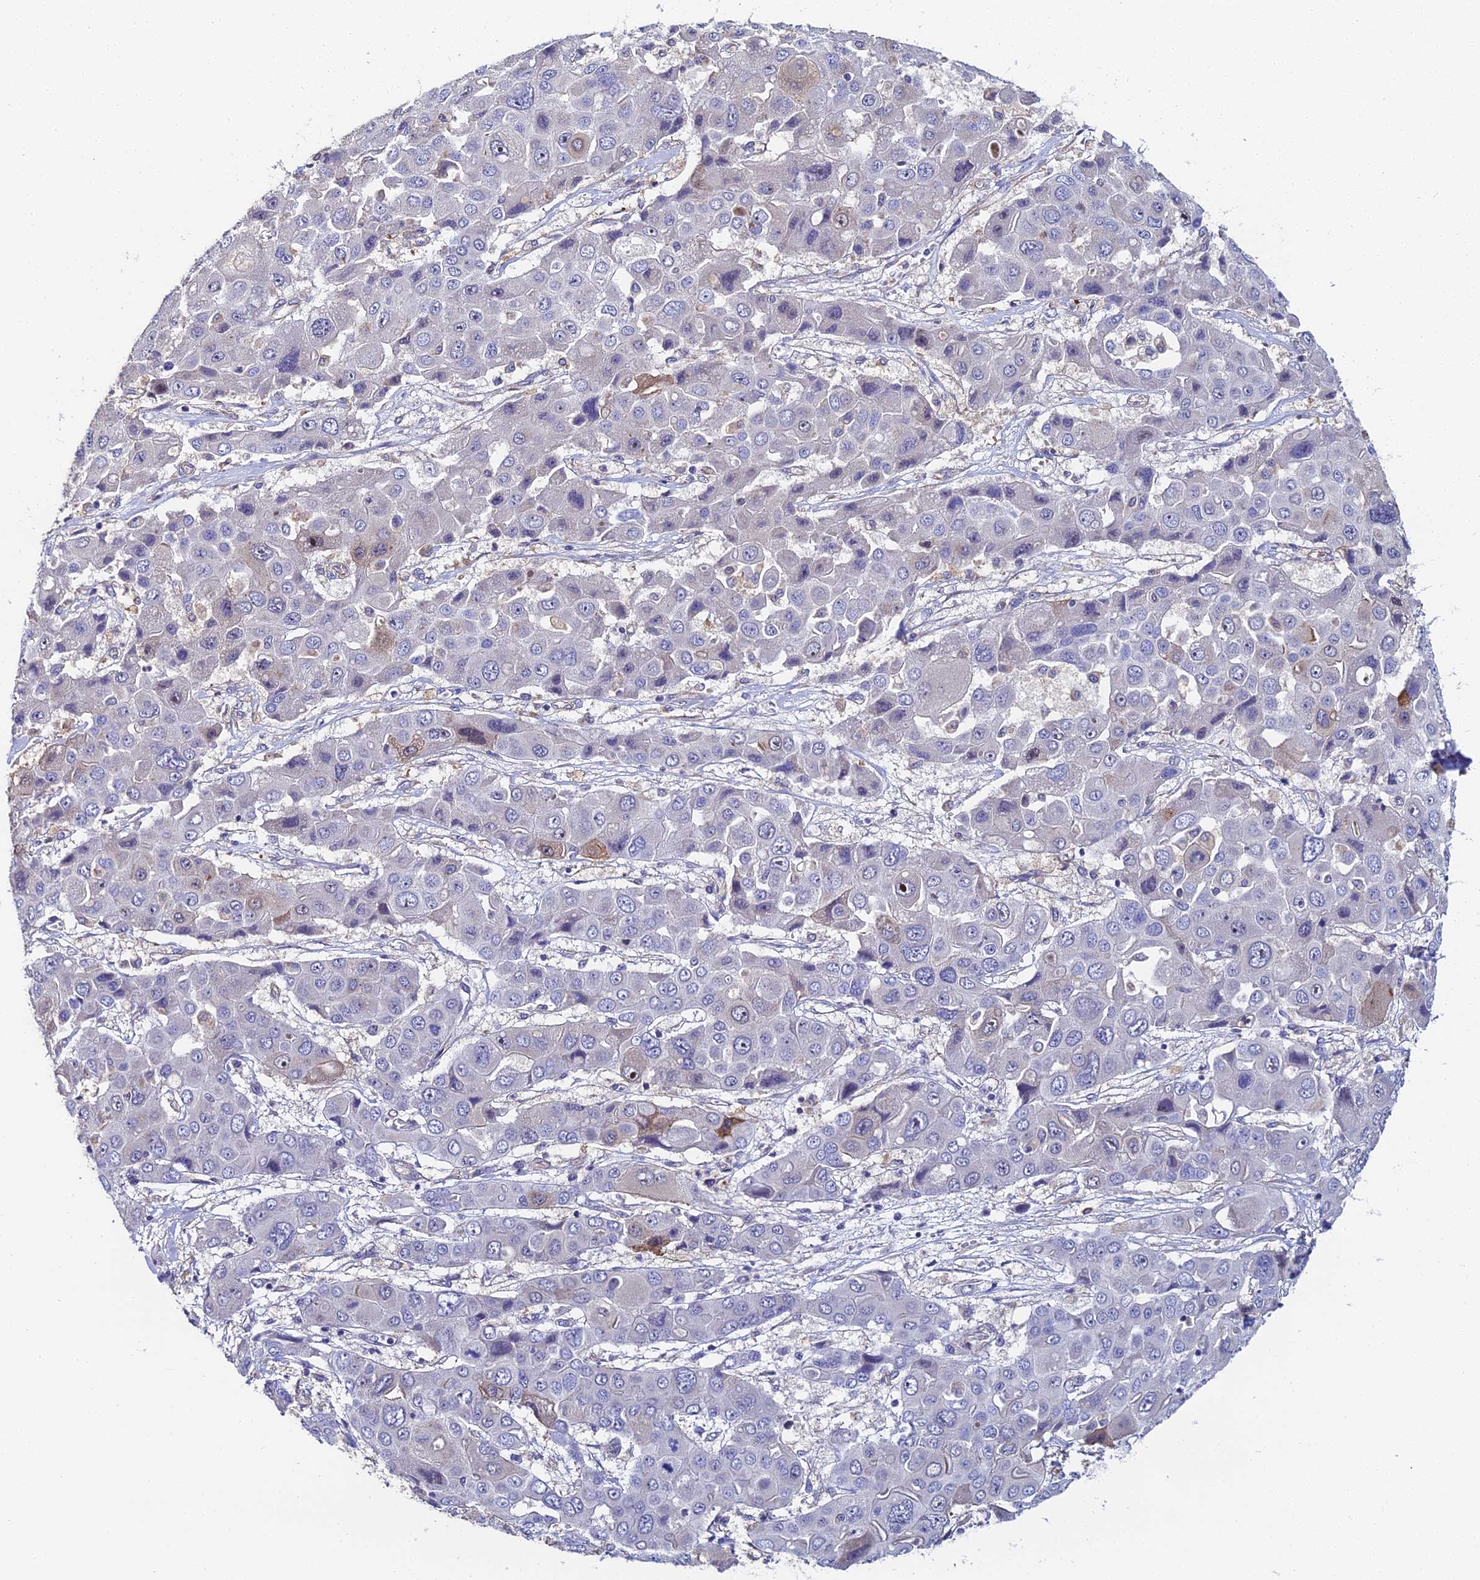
{"staining": {"intensity": "weak", "quantity": "<25%", "location": "cytoplasmic/membranous"}, "tissue": "liver cancer", "cell_type": "Tumor cells", "image_type": "cancer", "snomed": [{"axis": "morphology", "description": "Cholangiocarcinoma"}, {"axis": "topography", "description": "Liver"}], "caption": "Human liver cancer (cholangiocarcinoma) stained for a protein using immunohistochemistry (IHC) displays no positivity in tumor cells.", "gene": "ENSG00000268674", "patient": {"sex": "male", "age": 67}}